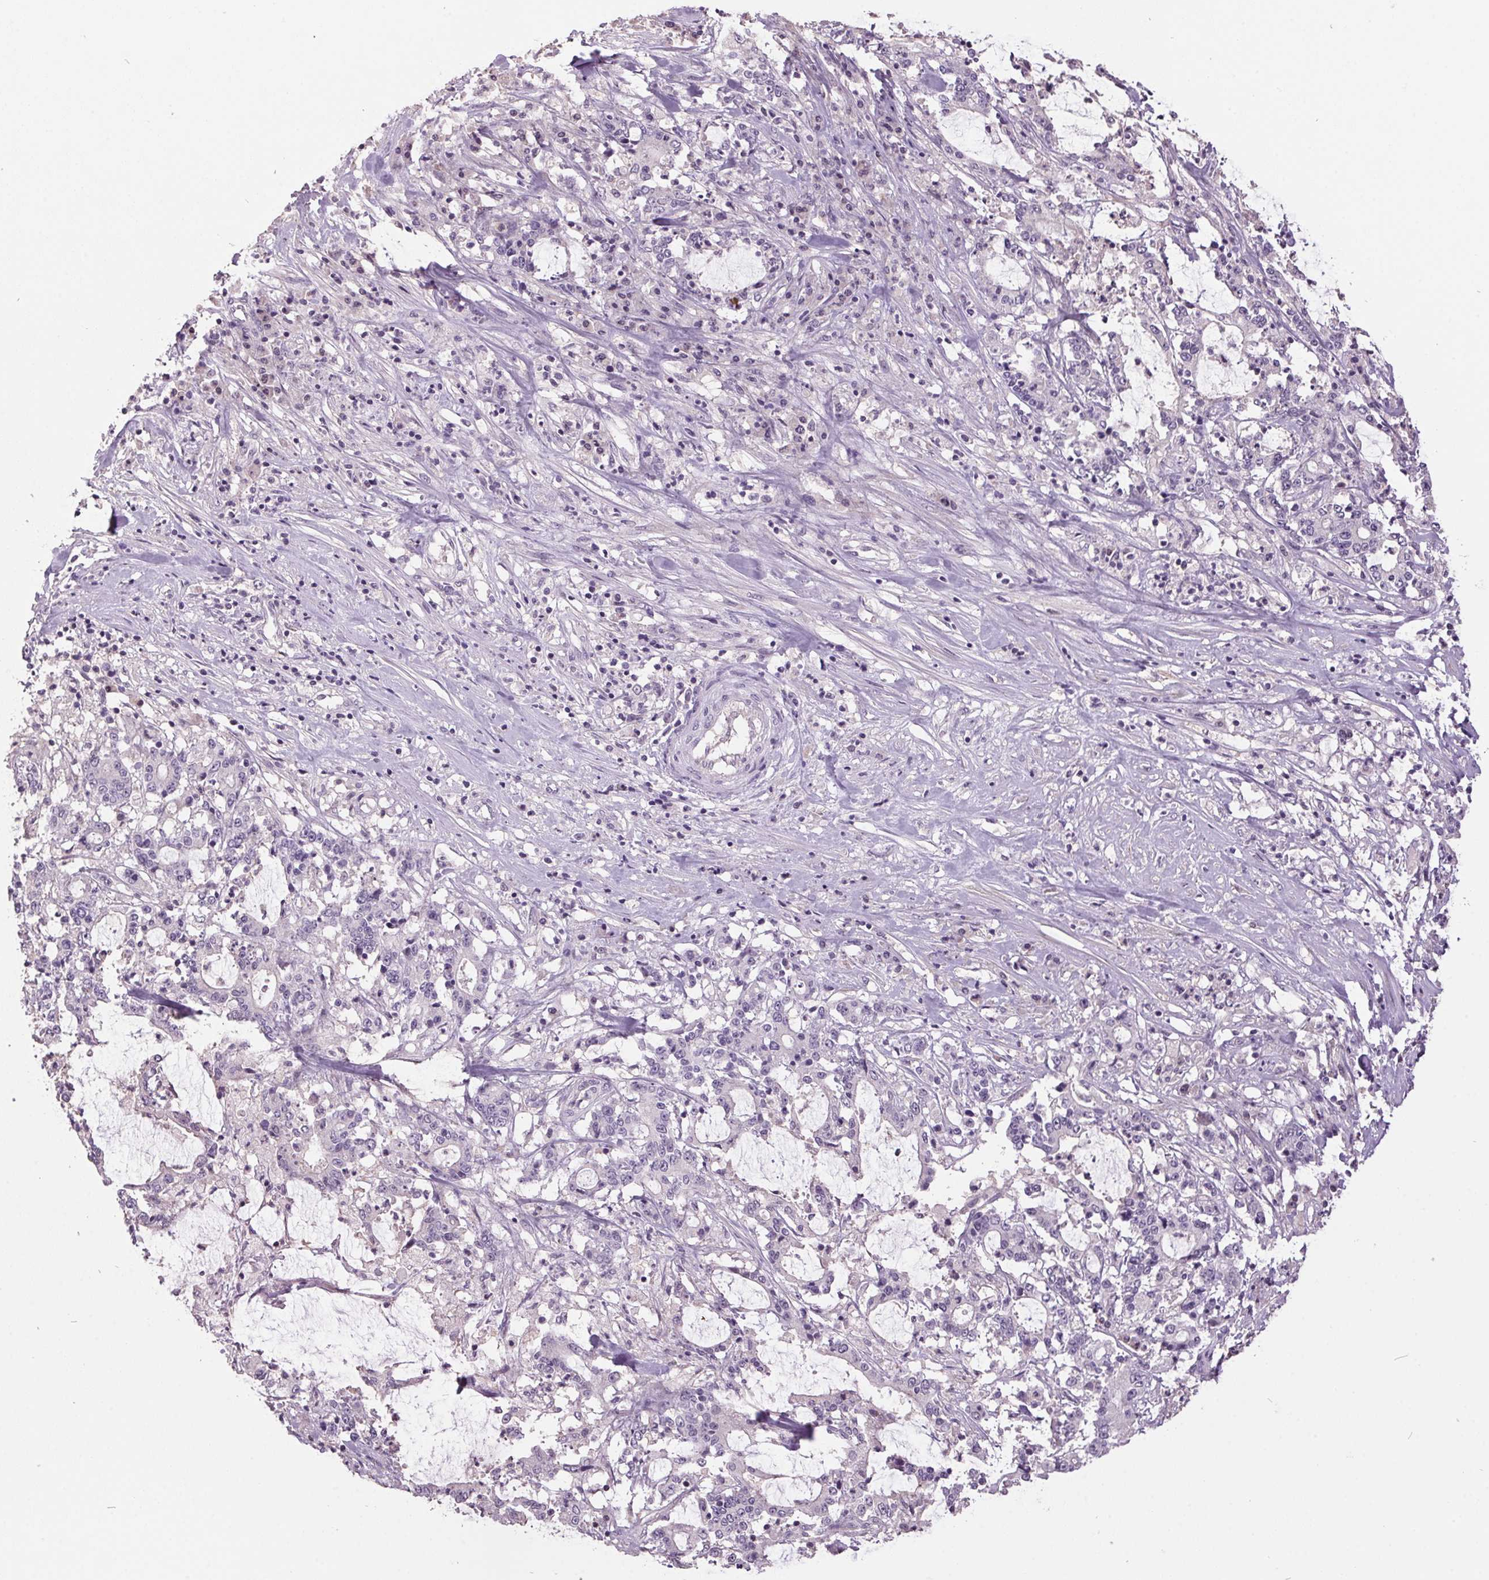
{"staining": {"intensity": "negative", "quantity": "none", "location": "none"}, "tissue": "stomach cancer", "cell_type": "Tumor cells", "image_type": "cancer", "snomed": [{"axis": "morphology", "description": "Adenocarcinoma, NOS"}, {"axis": "topography", "description": "Stomach, upper"}], "caption": "Immunohistochemistry (IHC) photomicrograph of neoplastic tissue: human adenocarcinoma (stomach) stained with DAB demonstrates no significant protein staining in tumor cells. The staining is performed using DAB (3,3'-diaminobenzidine) brown chromogen with nuclei counter-stained in using hematoxylin.", "gene": "C2orf16", "patient": {"sex": "male", "age": 68}}